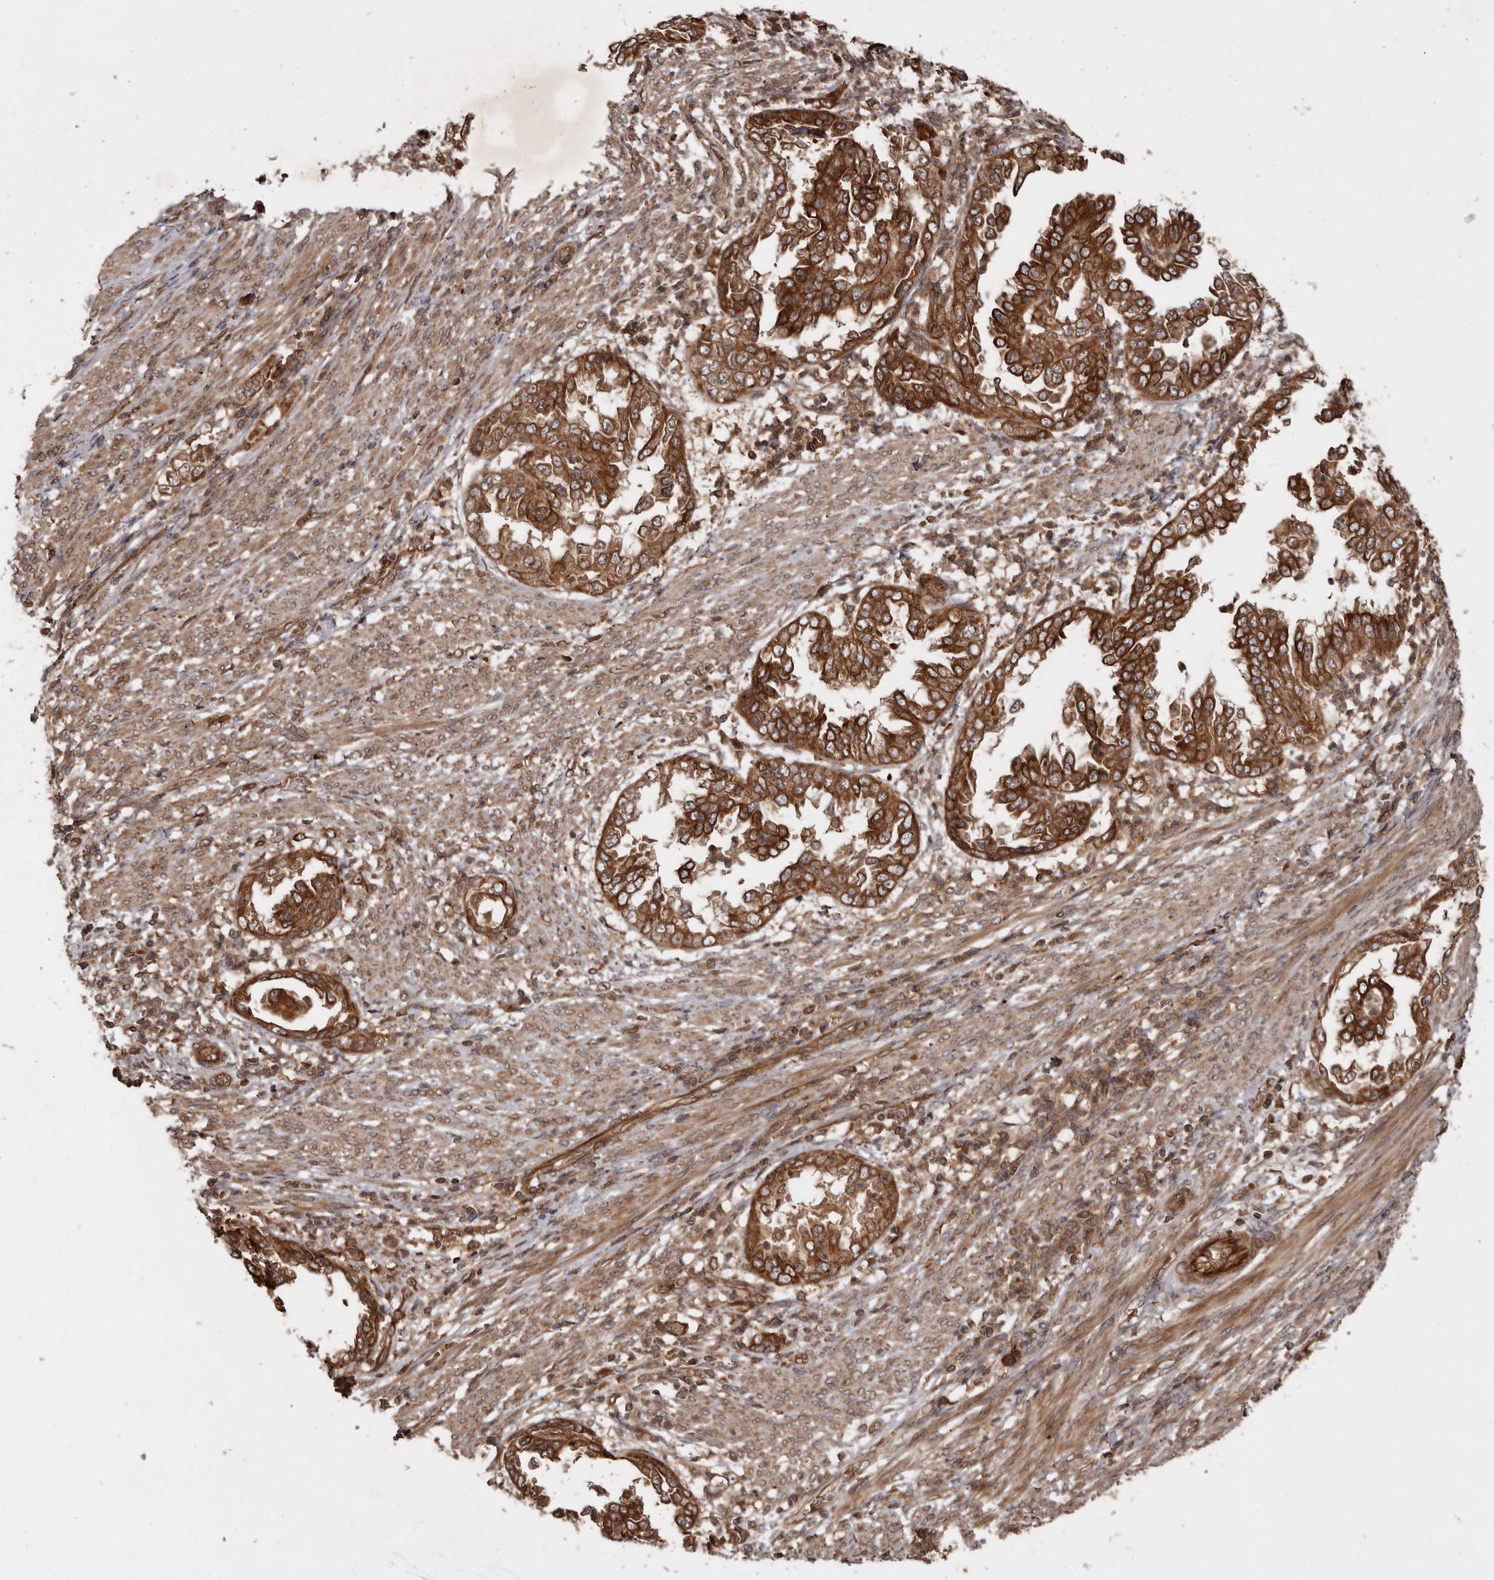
{"staining": {"intensity": "strong", "quantity": ">75%", "location": "cytoplasmic/membranous"}, "tissue": "endometrial cancer", "cell_type": "Tumor cells", "image_type": "cancer", "snomed": [{"axis": "morphology", "description": "Adenocarcinoma, NOS"}, {"axis": "topography", "description": "Endometrium"}], "caption": "An IHC image of neoplastic tissue is shown. Protein staining in brown shows strong cytoplasmic/membranous positivity in endometrial cancer (adenocarcinoma) within tumor cells. (DAB (3,3'-diaminobenzidine) IHC, brown staining for protein, blue staining for nuclei).", "gene": "STK36", "patient": {"sex": "female", "age": 85}}